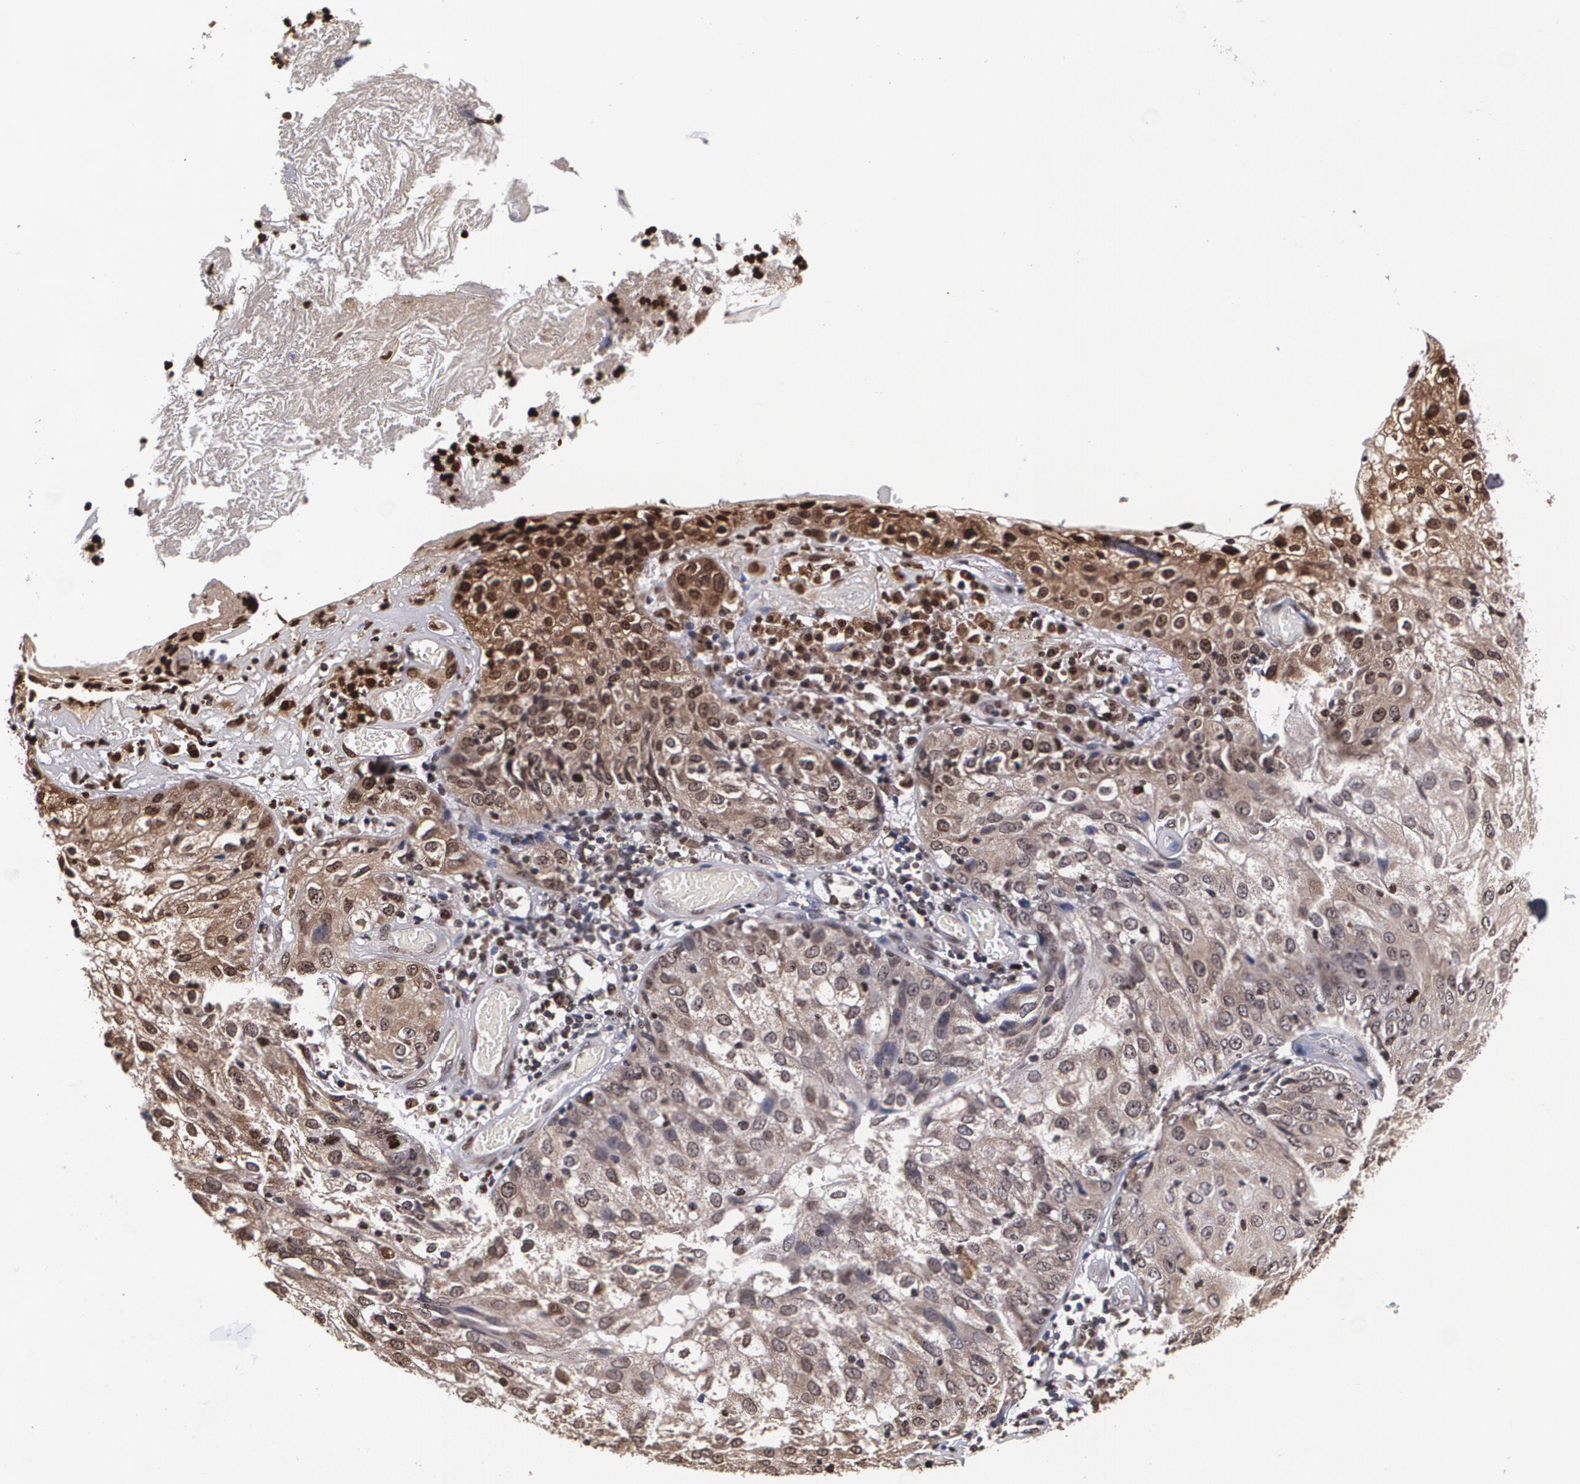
{"staining": {"intensity": "weak", "quantity": ">75%", "location": "cytoplasmic/membranous,nuclear"}, "tissue": "skin cancer", "cell_type": "Tumor cells", "image_type": "cancer", "snomed": [{"axis": "morphology", "description": "Squamous cell carcinoma, NOS"}, {"axis": "topography", "description": "Skin"}], "caption": "Skin cancer (squamous cell carcinoma) stained with a brown dye displays weak cytoplasmic/membranous and nuclear positive positivity in about >75% of tumor cells.", "gene": "MVP", "patient": {"sex": "male", "age": 65}}